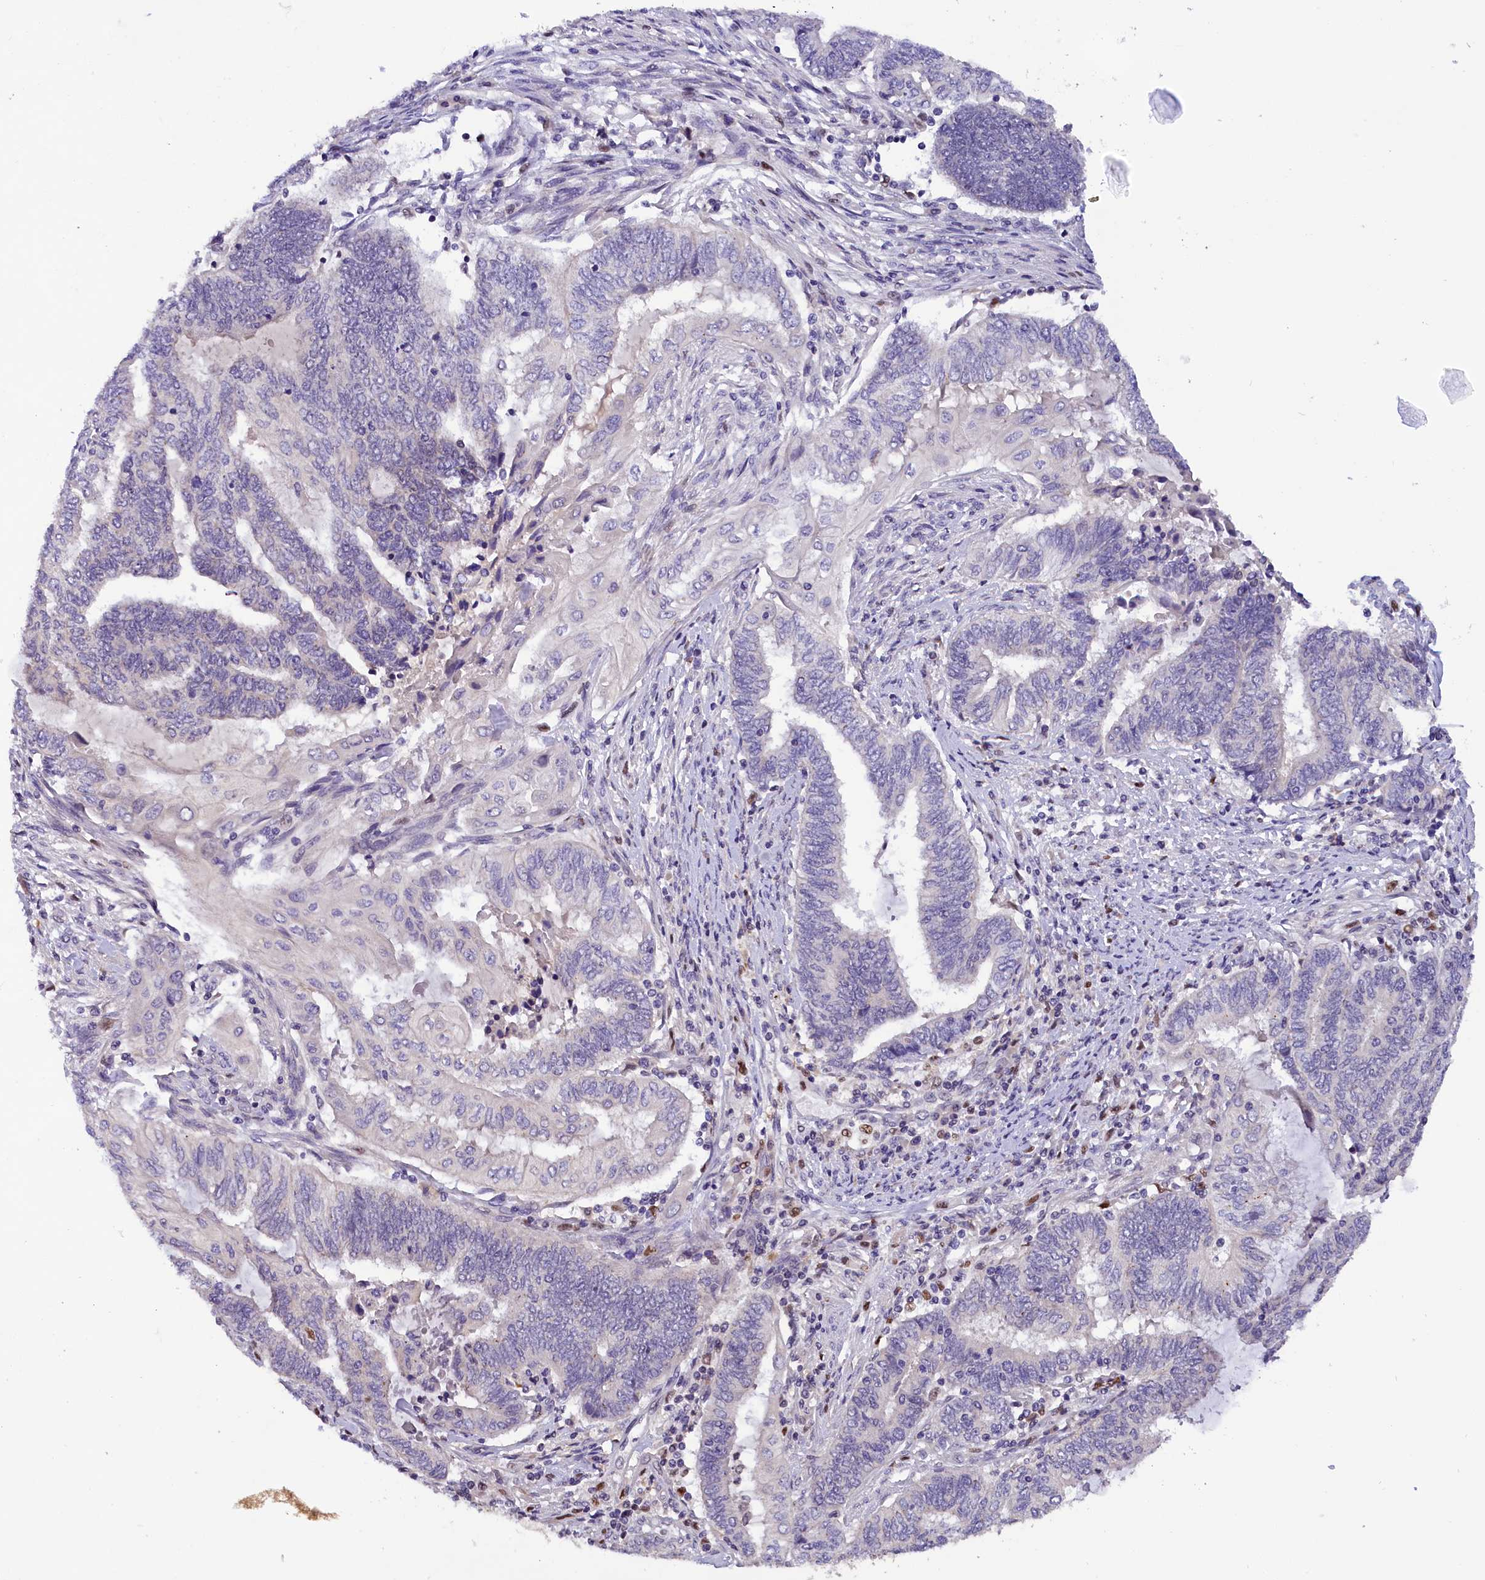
{"staining": {"intensity": "negative", "quantity": "none", "location": "none"}, "tissue": "endometrial cancer", "cell_type": "Tumor cells", "image_type": "cancer", "snomed": [{"axis": "morphology", "description": "Adenocarcinoma, NOS"}, {"axis": "topography", "description": "Uterus"}, {"axis": "topography", "description": "Endometrium"}], "caption": "This micrograph is of endometrial cancer (adenocarcinoma) stained with immunohistochemistry (IHC) to label a protein in brown with the nuclei are counter-stained blue. There is no staining in tumor cells.", "gene": "BTBD9", "patient": {"sex": "female", "age": 70}}